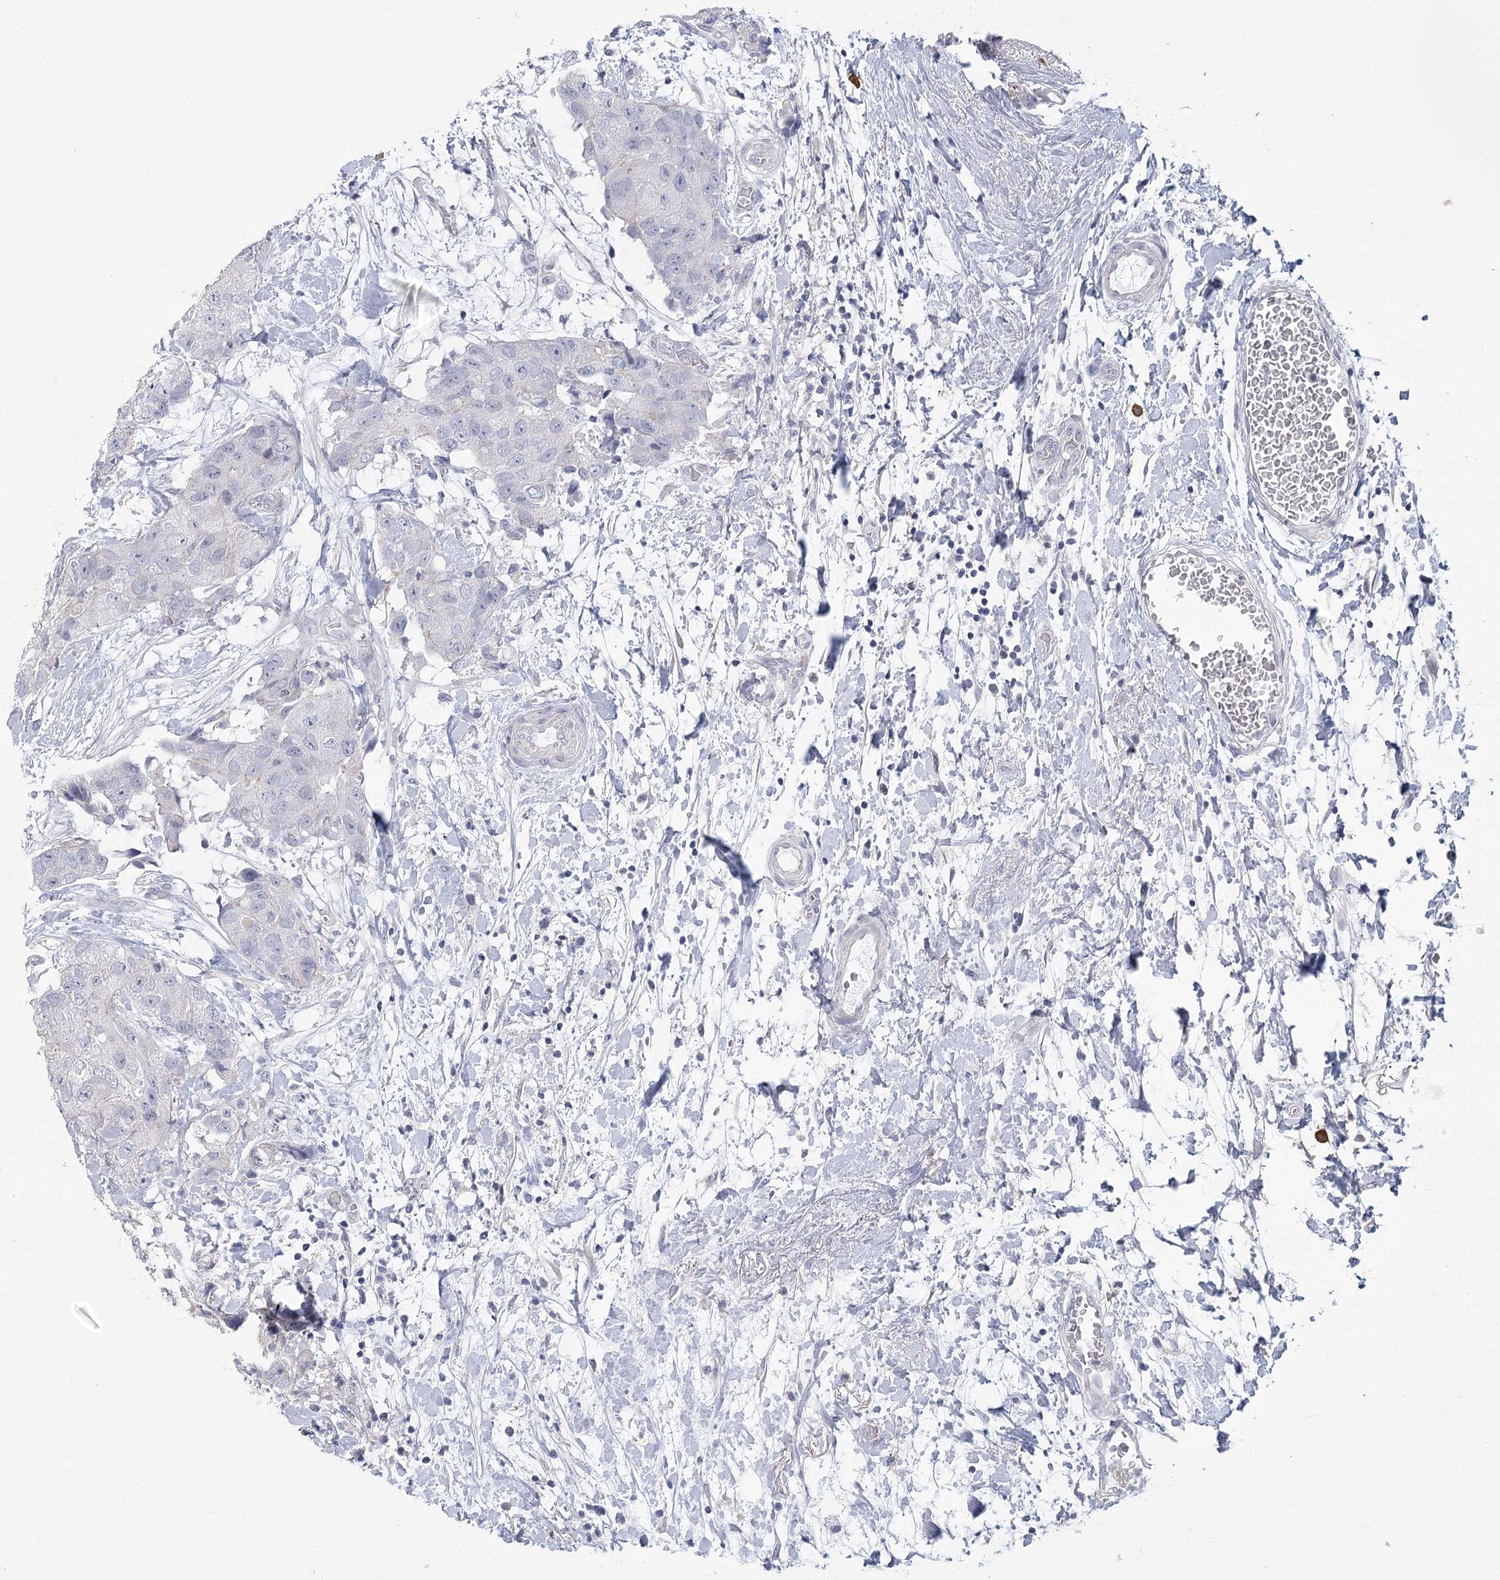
{"staining": {"intensity": "negative", "quantity": "none", "location": "none"}, "tissue": "breast cancer", "cell_type": "Tumor cells", "image_type": "cancer", "snomed": [{"axis": "morphology", "description": "Duct carcinoma"}, {"axis": "topography", "description": "Breast"}], "caption": "Histopathology image shows no protein staining in tumor cells of breast cancer (intraductal carcinoma) tissue. The staining is performed using DAB brown chromogen with nuclei counter-stained in using hematoxylin.", "gene": "FAM76B", "patient": {"sex": "female", "age": 62}}